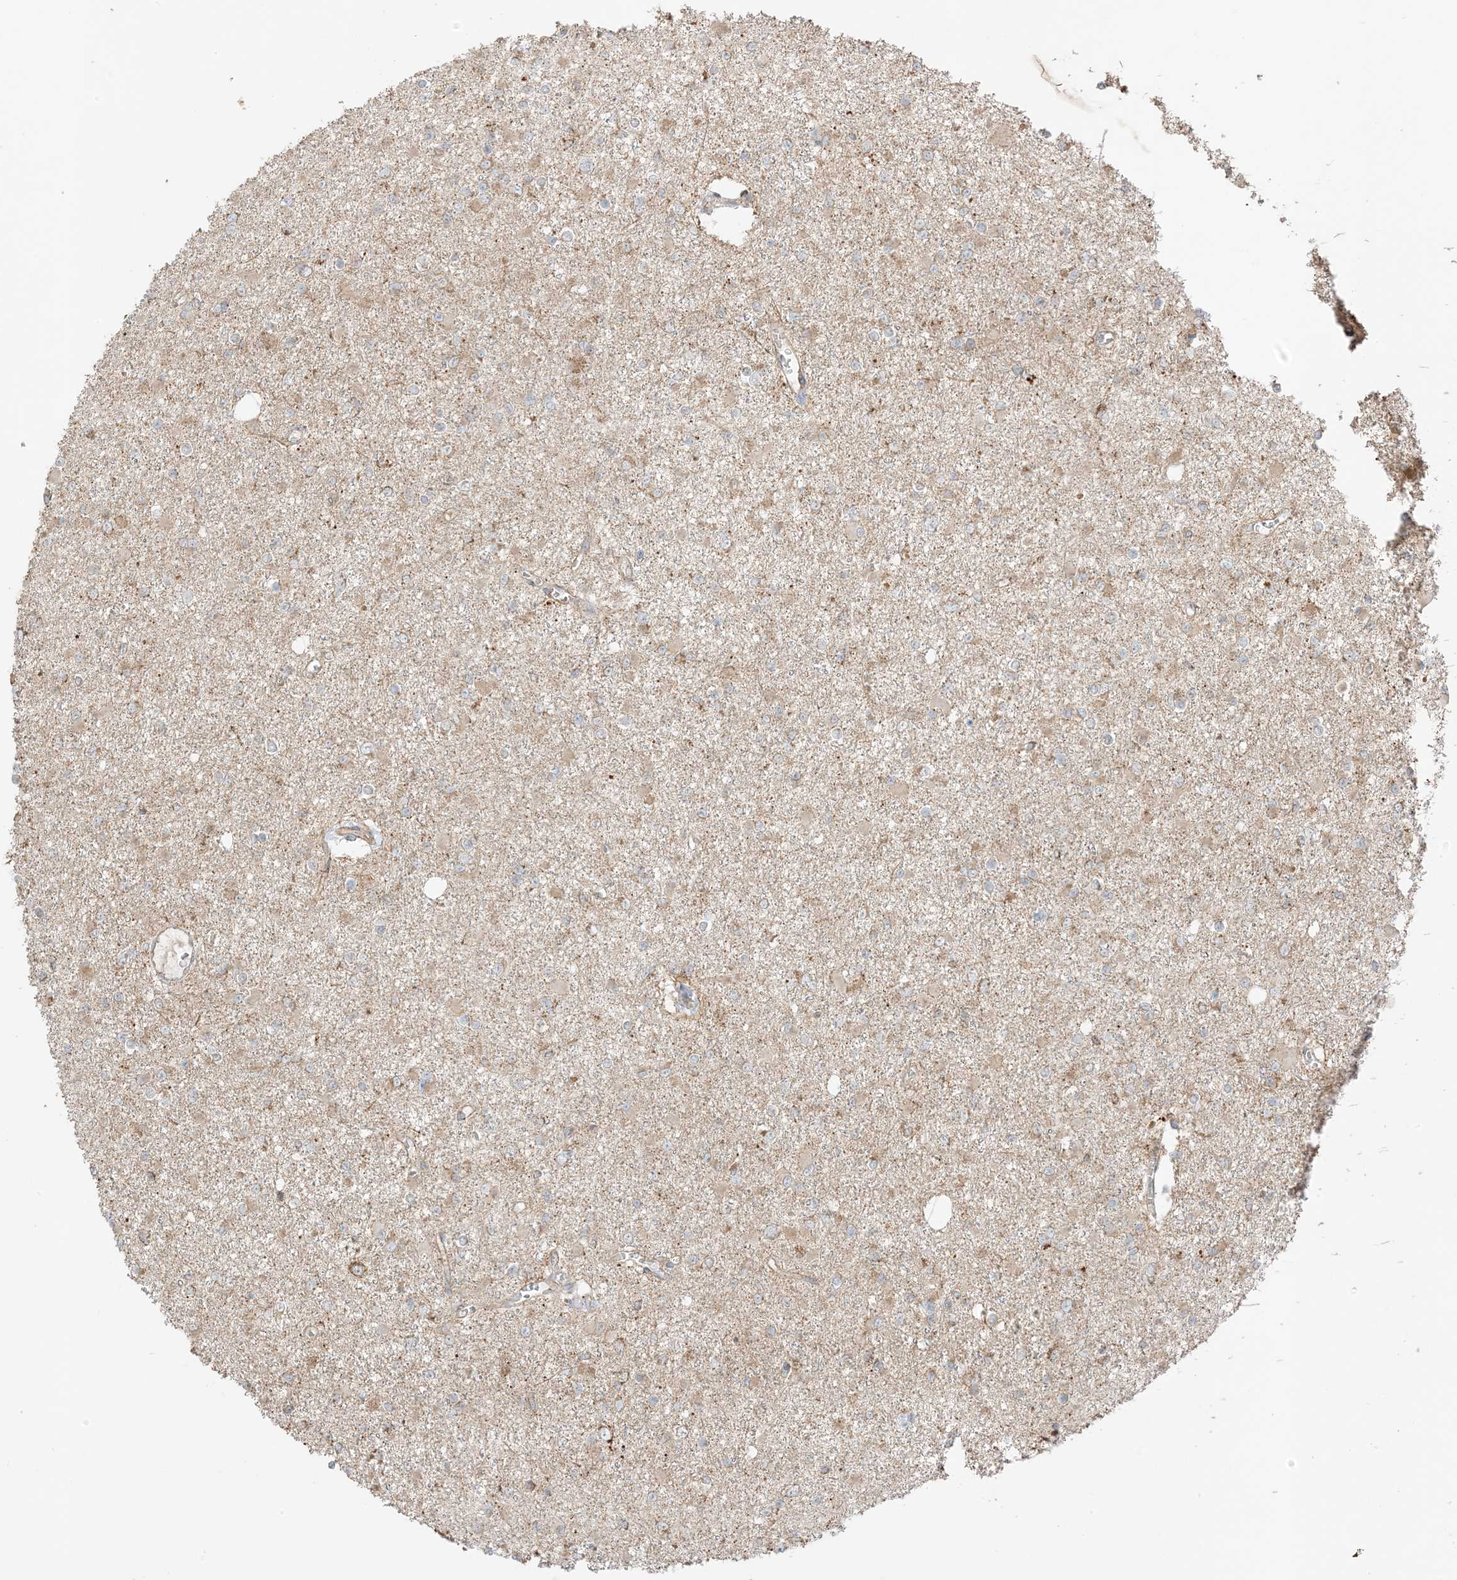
{"staining": {"intensity": "moderate", "quantity": "25%-75%", "location": "cytoplasmic/membranous"}, "tissue": "glioma", "cell_type": "Tumor cells", "image_type": "cancer", "snomed": [{"axis": "morphology", "description": "Glioma, malignant, Low grade"}, {"axis": "topography", "description": "Brain"}], "caption": "A brown stain highlights moderate cytoplasmic/membranous staining of a protein in human malignant low-grade glioma tumor cells. The staining is performed using DAB brown chromogen to label protein expression. The nuclei are counter-stained blue using hematoxylin.", "gene": "N4BP3", "patient": {"sex": "female", "age": 22}}